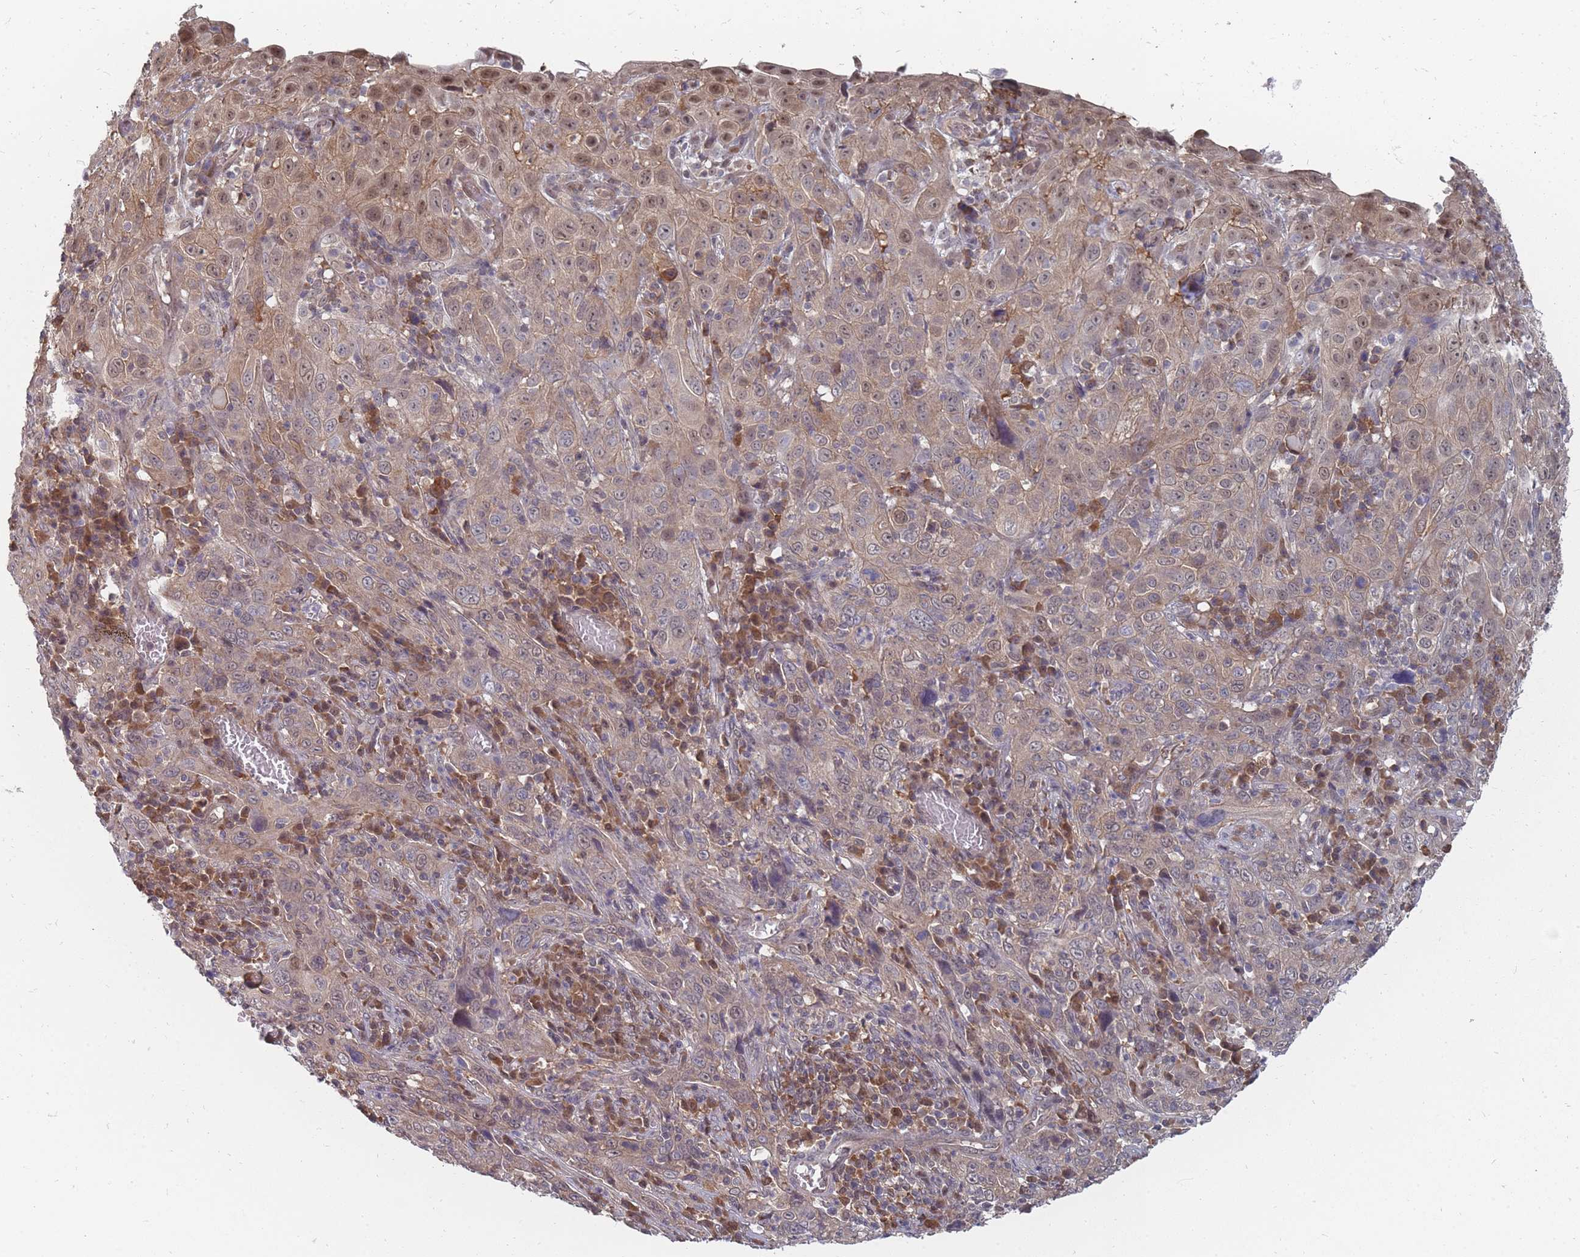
{"staining": {"intensity": "moderate", "quantity": "<25%", "location": "cytoplasmic/membranous,nuclear"}, "tissue": "cervical cancer", "cell_type": "Tumor cells", "image_type": "cancer", "snomed": [{"axis": "morphology", "description": "Squamous cell carcinoma, NOS"}, {"axis": "topography", "description": "Cervix"}], "caption": "Squamous cell carcinoma (cervical) stained with a protein marker demonstrates moderate staining in tumor cells.", "gene": "NKD1", "patient": {"sex": "female", "age": 46}}